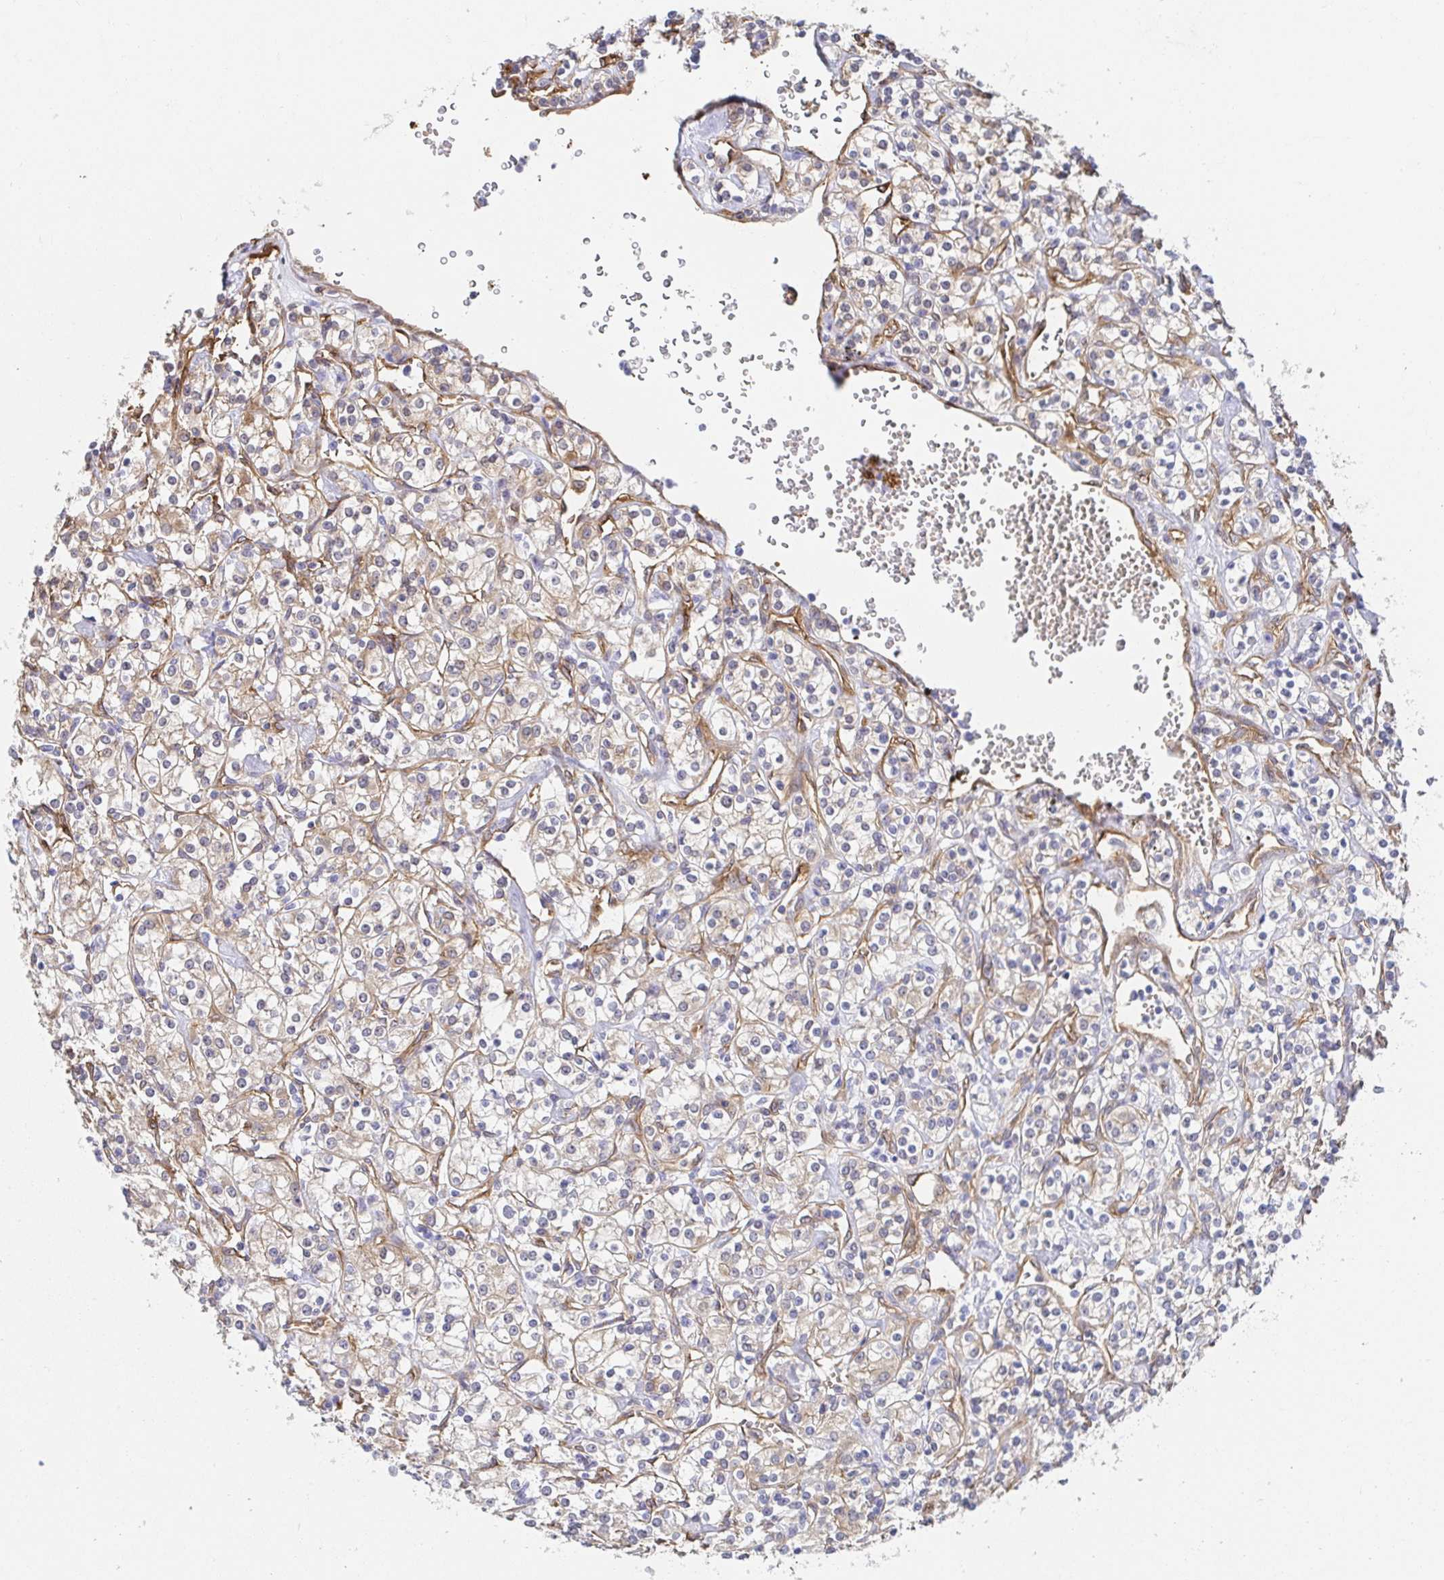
{"staining": {"intensity": "weak", "quantity": "25%-75%", "location": "cytoplasmic/membranous"}, "tissue": "renal cancer", "cell_type": "Tumor cells", "image_type": "cancer", "snomed": [{"axis": "morphology", "description": "Adenocarcinoma, NOS"}, {"axis": "topography", "description": "Kidney"}], "caption": "IHC of renal adenocarcinoma reveals low levels of weak cytoplasmic/membranous positivity in about 25%-75% of tumor cells. (IHC, brightfield microscopy, high magnification).", "gene": "CTTN", "patient": {"sex": "male", "age": 77}}